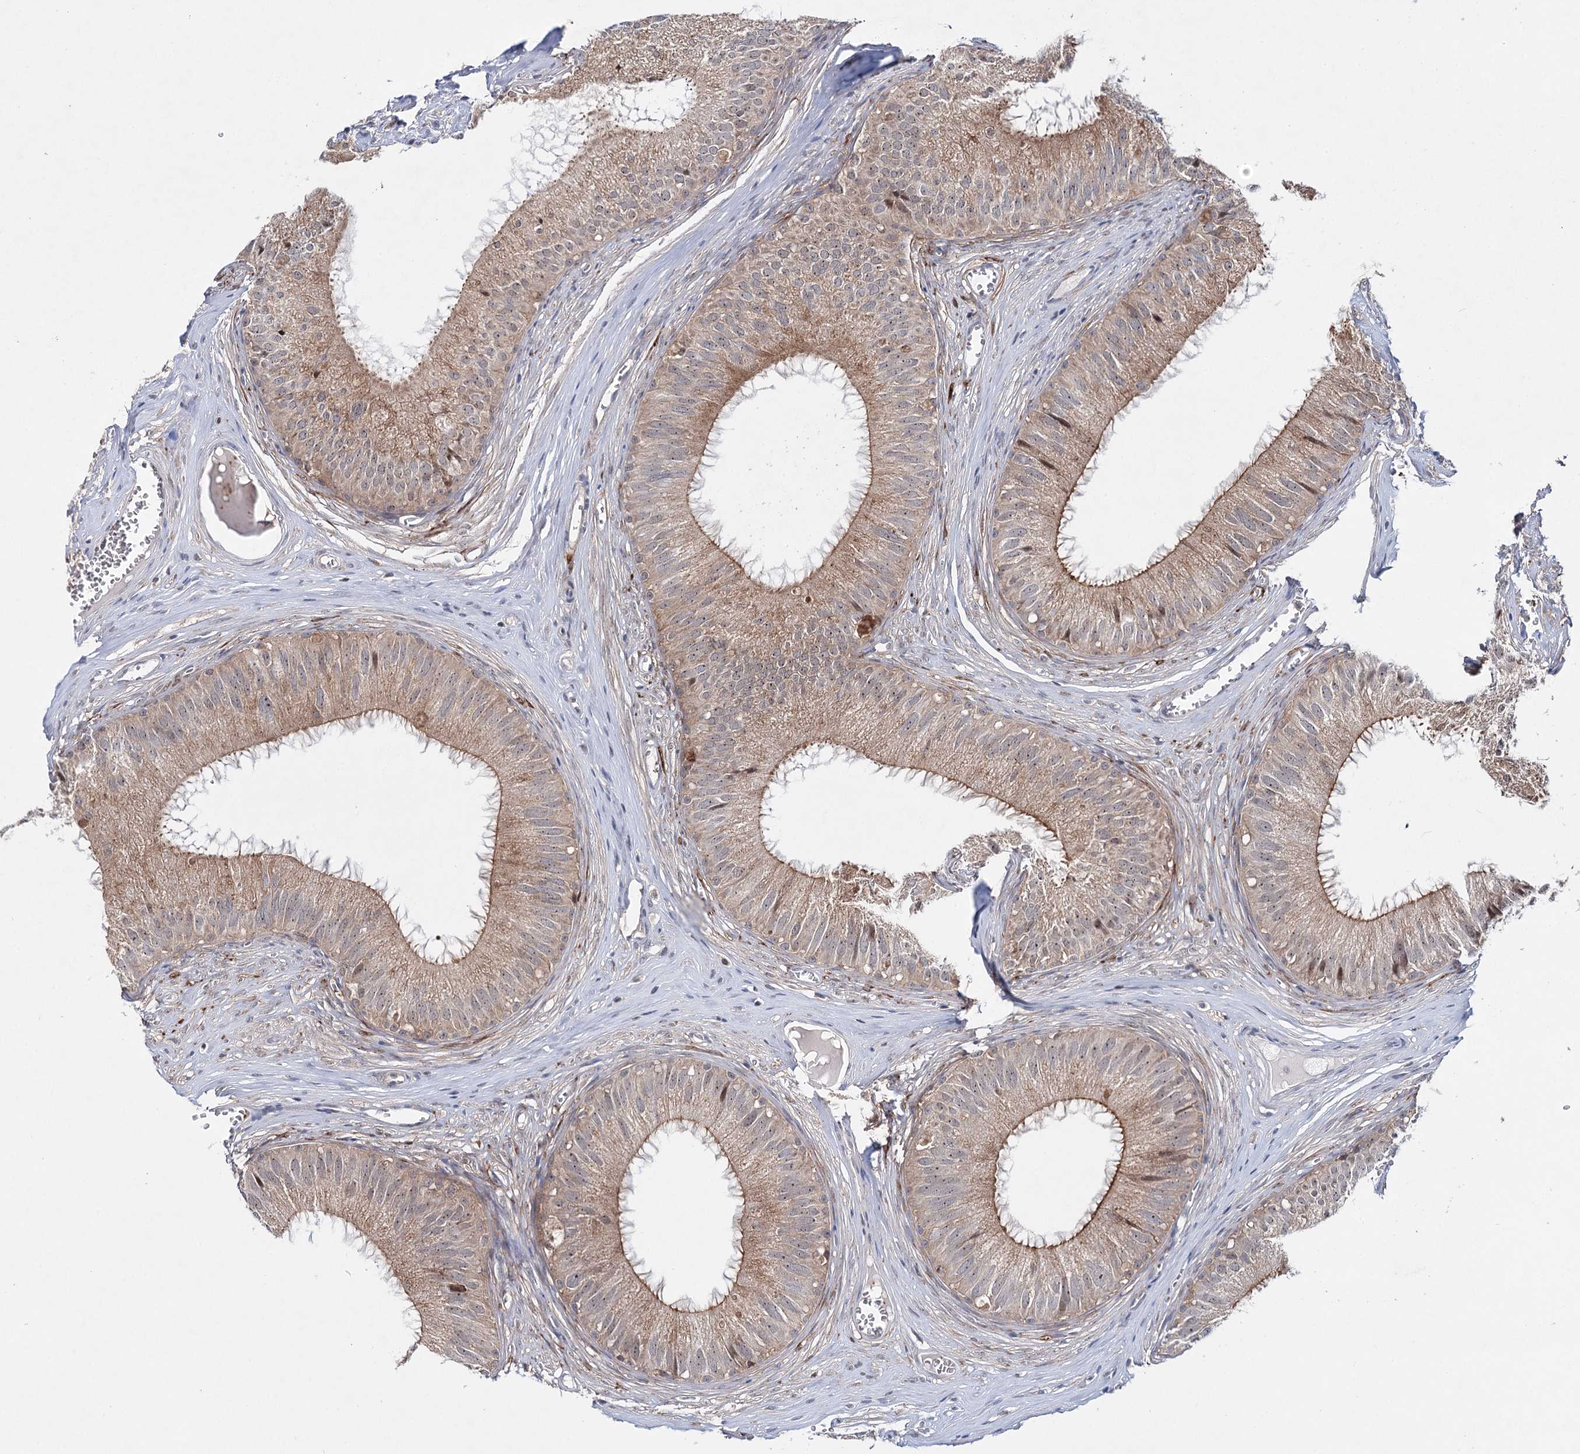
{"staining": {"intensity": "moderate", "quantity": ">75%", "location": "cytoplasmic/membranous"}, "tissue": "epididymis", "cell_type": "Glandular cells", "image_type": "normal", "snomed": [{"axis": "morphology", "description": "Normal tissue, NOS"}, {"axis": "topography", "description": "Epididymis"}], "caption": "Immunohistochemical staining of benign epididymis exhibits medium levels of moderate cytoplasmic/membranous staining in approximately >75% of glandular cells. (Brightfield microscopy of DAB IHC at high magnification).", "gene": "WDR44", "patient": {"sex": "male", "age": 36}}